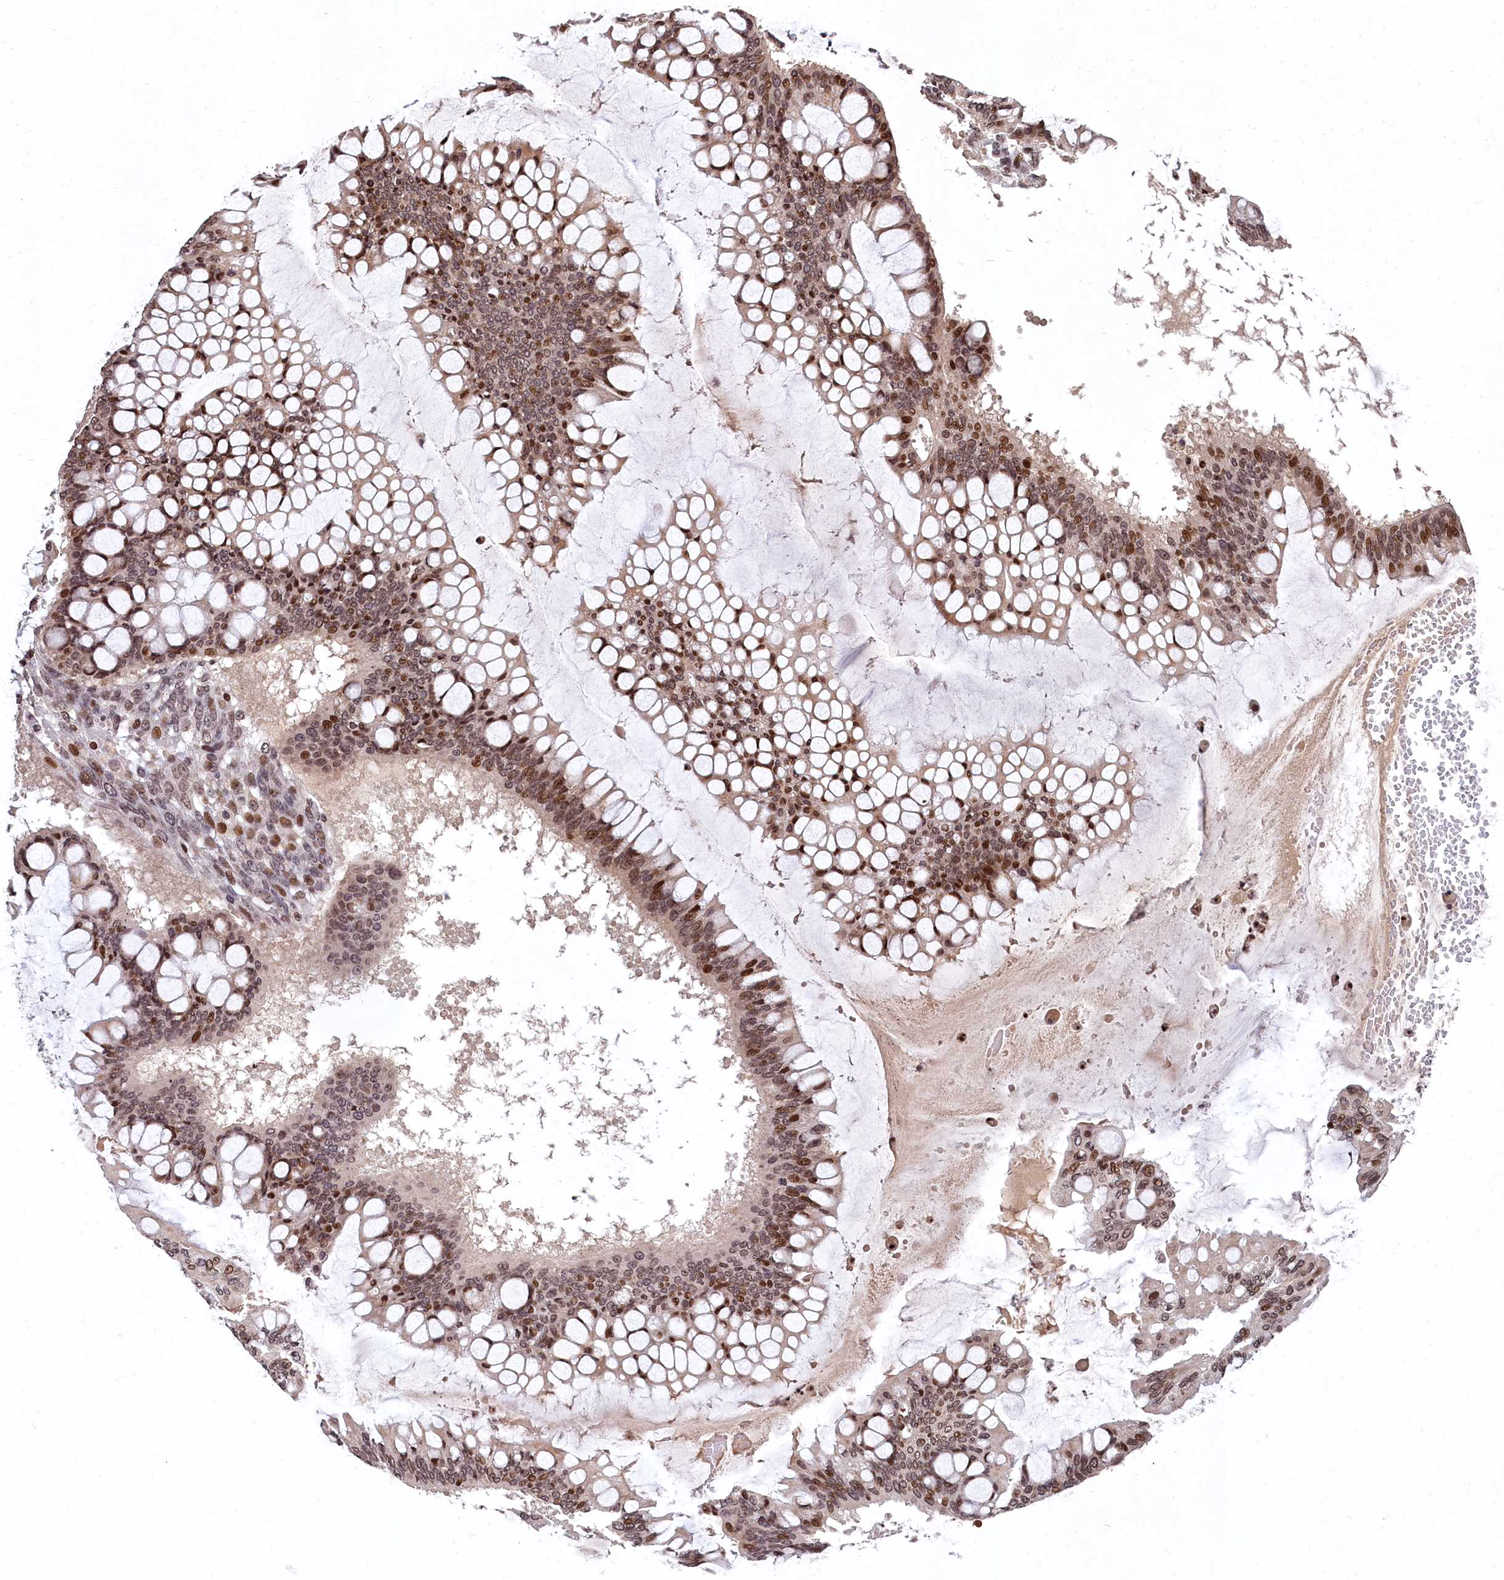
{"staining": {"intensity": "moderate", "quantity": ">75%", "location": "nuclear"}, "tissue": "ovarian cancer", "cell_type": "Tumor cells", "image_type": "cancer", "snomed": [{"axis": "morphology", "description": "Cystadenocarcinoma, mucinous, NOS"}, {"axis": "topography", "description": "Ovary"}], "caption": "A medium amount of moderate nuclear expression is present in about >75% of tumor cells in ovarian cancer tissue.", "gene": "FAM217B", "patient": {"sex": "female", "age": 73}}